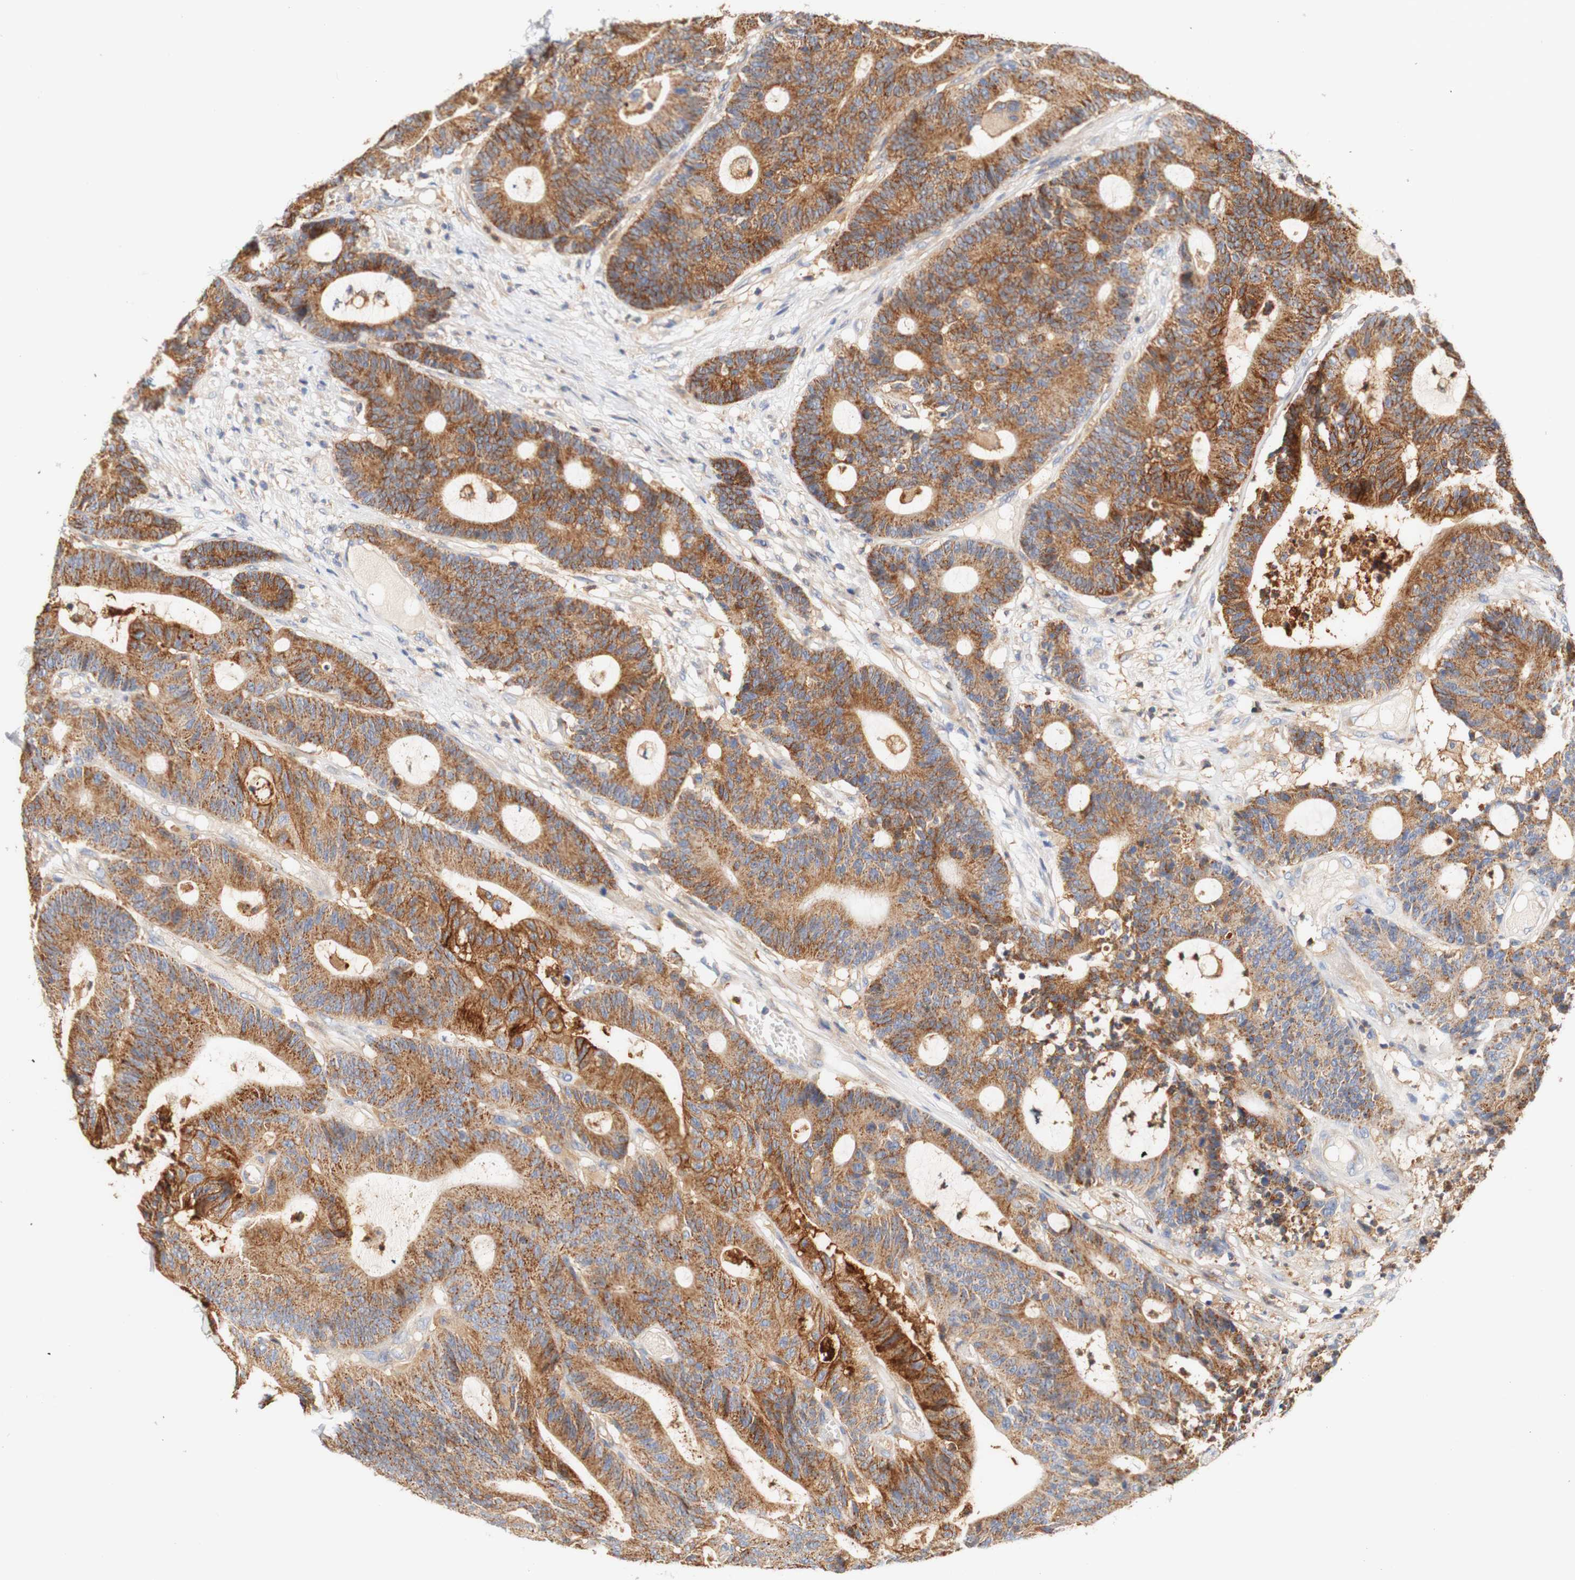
{"staining": {"intensity": "strong", "quantity": ">75%", "location": "cytoplasmic/membranous"}, "tissue": "colorectal cancer", "cell_type": "Tumor cells", "image_type": "cancer", "snomed": [{"axis": "morphology", "description": "Adenocarcinoma, NOS"}, {"axis": "topography", "description": "Colon"}], "caption": "Immunohistochemistry image of human adenocarcinoma (colorectal) stained for a protein (brown), which demonstrates high levels of strong cytoplasmic/membranous staining in about >75% of tumor cells.", "gene": "PCDH7", "patient": {"sex": "female", "age": 84}}